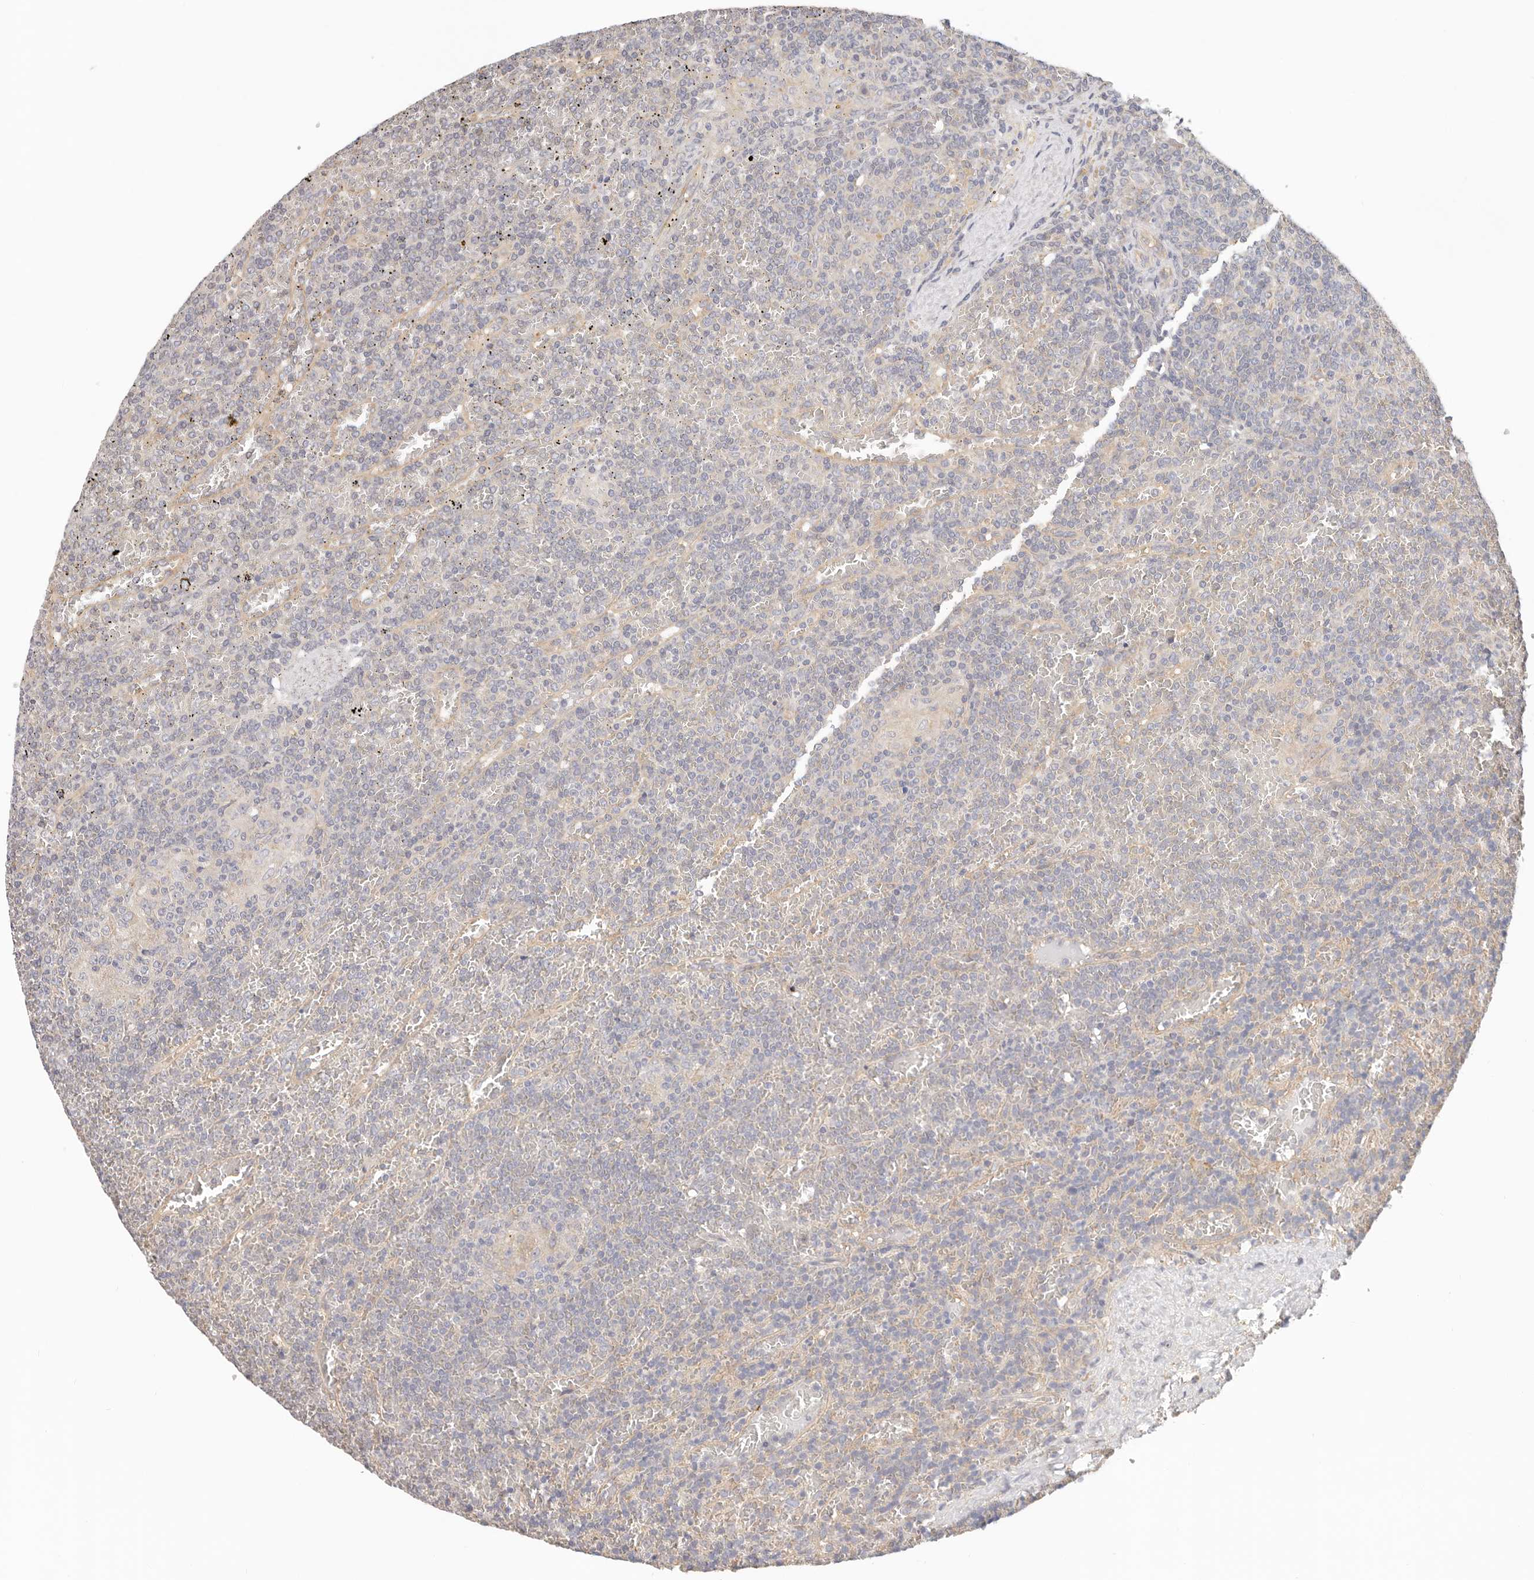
{"staining": {"intensity": "negative", "quantity": "none", "location": "none"}, "tissue": "lymphoma", "cell_type": "Tumor cells", "image_type": "cancer", "snomed": [{"axis": "morphology", "description": "Malignant lymphoma, non-Hodgkin's type, Low grade"}, {"axis": "topography", "description": "Spleen"}], "caption": "A histopathology image of malignant lymphoma, non-Hodgkin's type (low-grade) stained for a protein shows no brown staining in tumor cells. Nuclei are stained in blue.", "gene": "AFDN", "patient": {"sex": "female", "age": 19}}